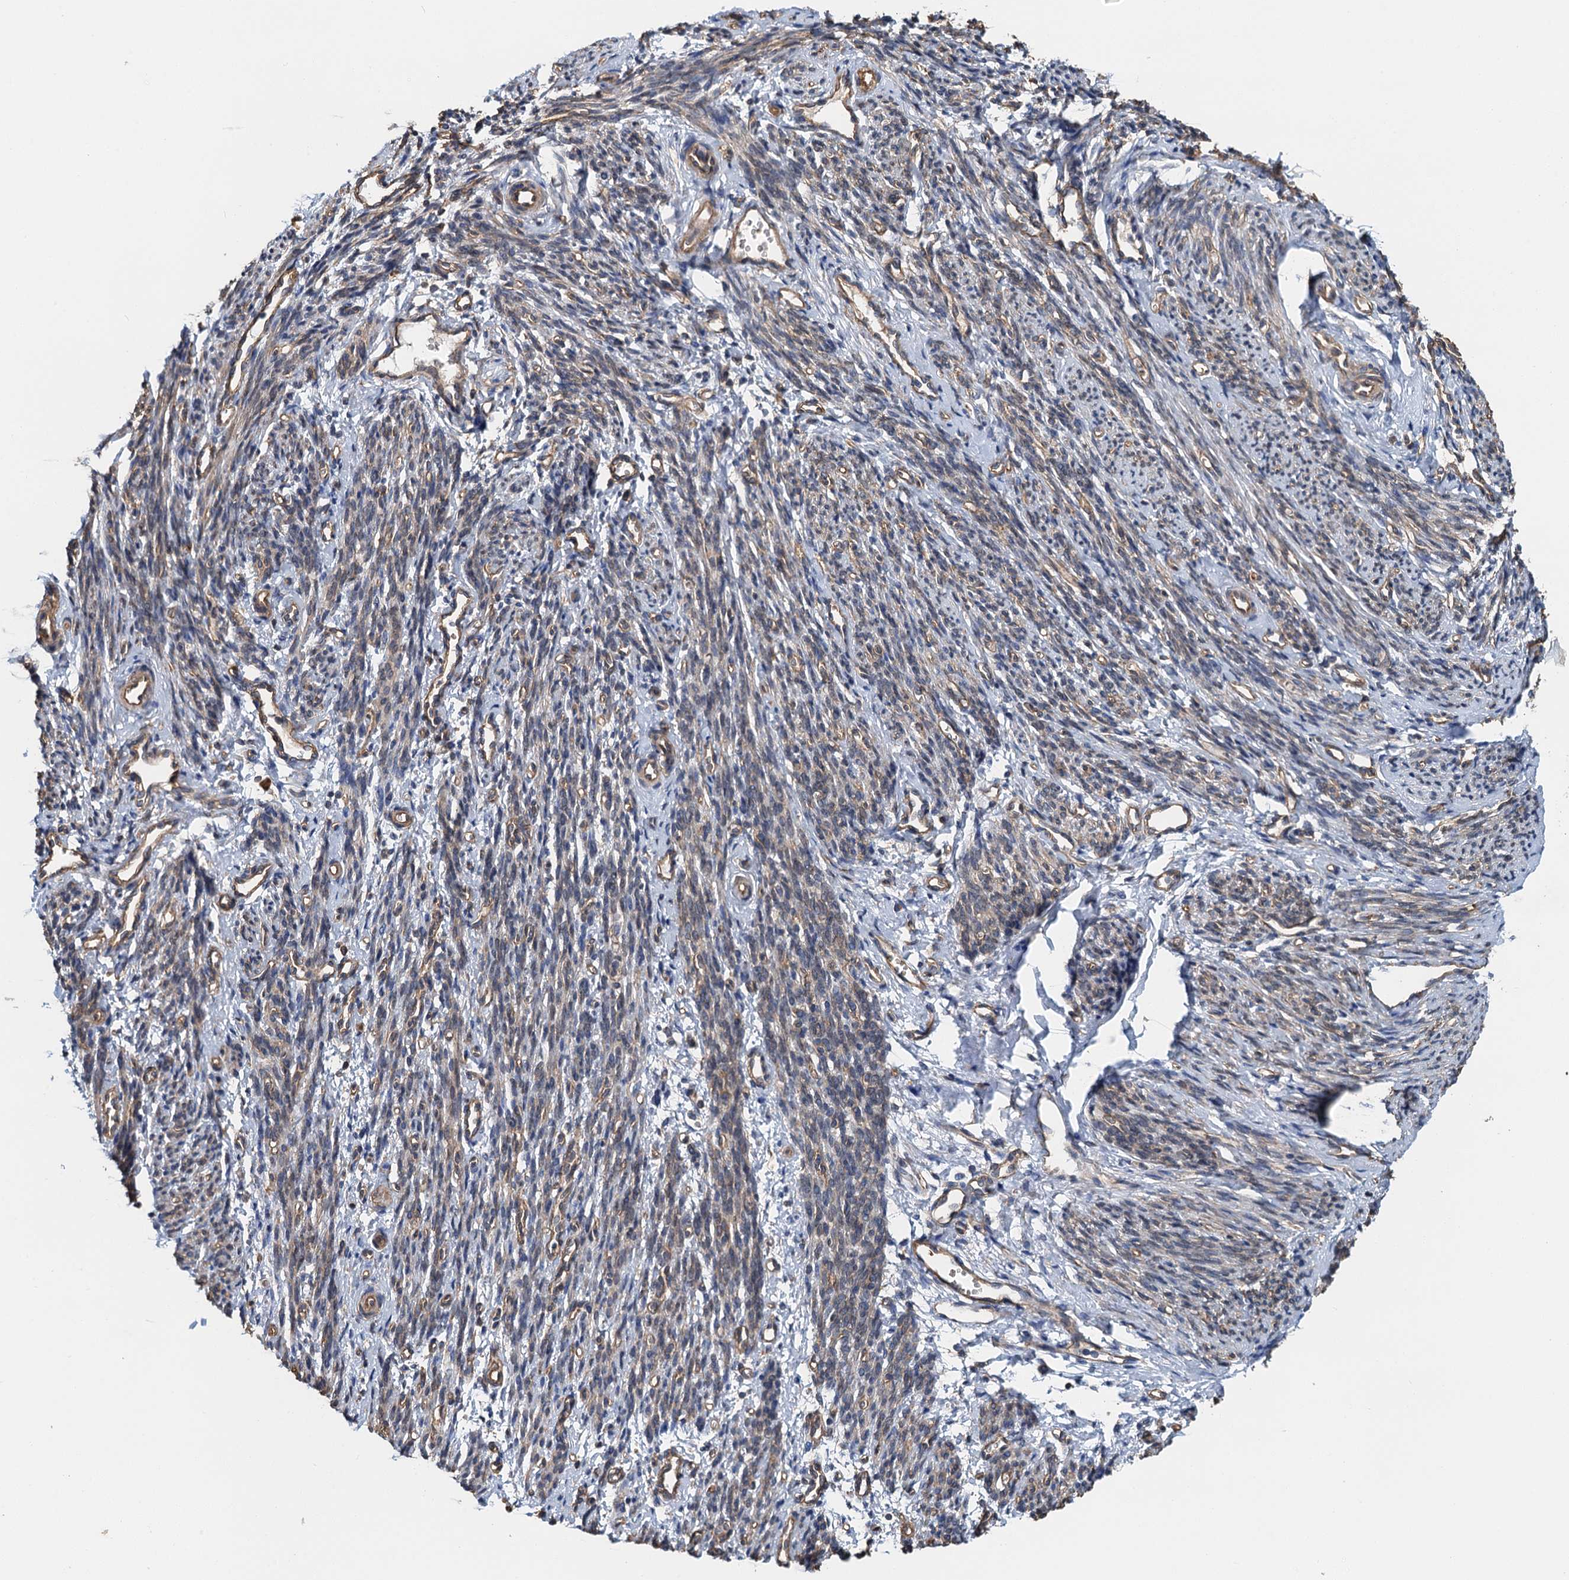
{"staining": {"intensity": "moderate", "quantity": "<25%", "location": "cytoplasmic/membranous"}, "tissue": "smooth muscle", "cell_type": "Smooth muscle cells", "image_type": "normal", "snomed": [{"axis": "morphology", "description": "Normal tissue, NOS"}, {"axis": "topography", "description": "Smooth muscle"}, {"axis": "topography", "description": "Uterus"}], "caption": "Immunohistochemical staining of normal smooth muscle displays moderate cytoplasmic/membranous protein staining in approximately <25% of smooth muscle cells. (Brightfield microscopy of DAB IHC at high magnification).", "gene": "ROGDI", "patient": {"sex": "female", "age": 59}}